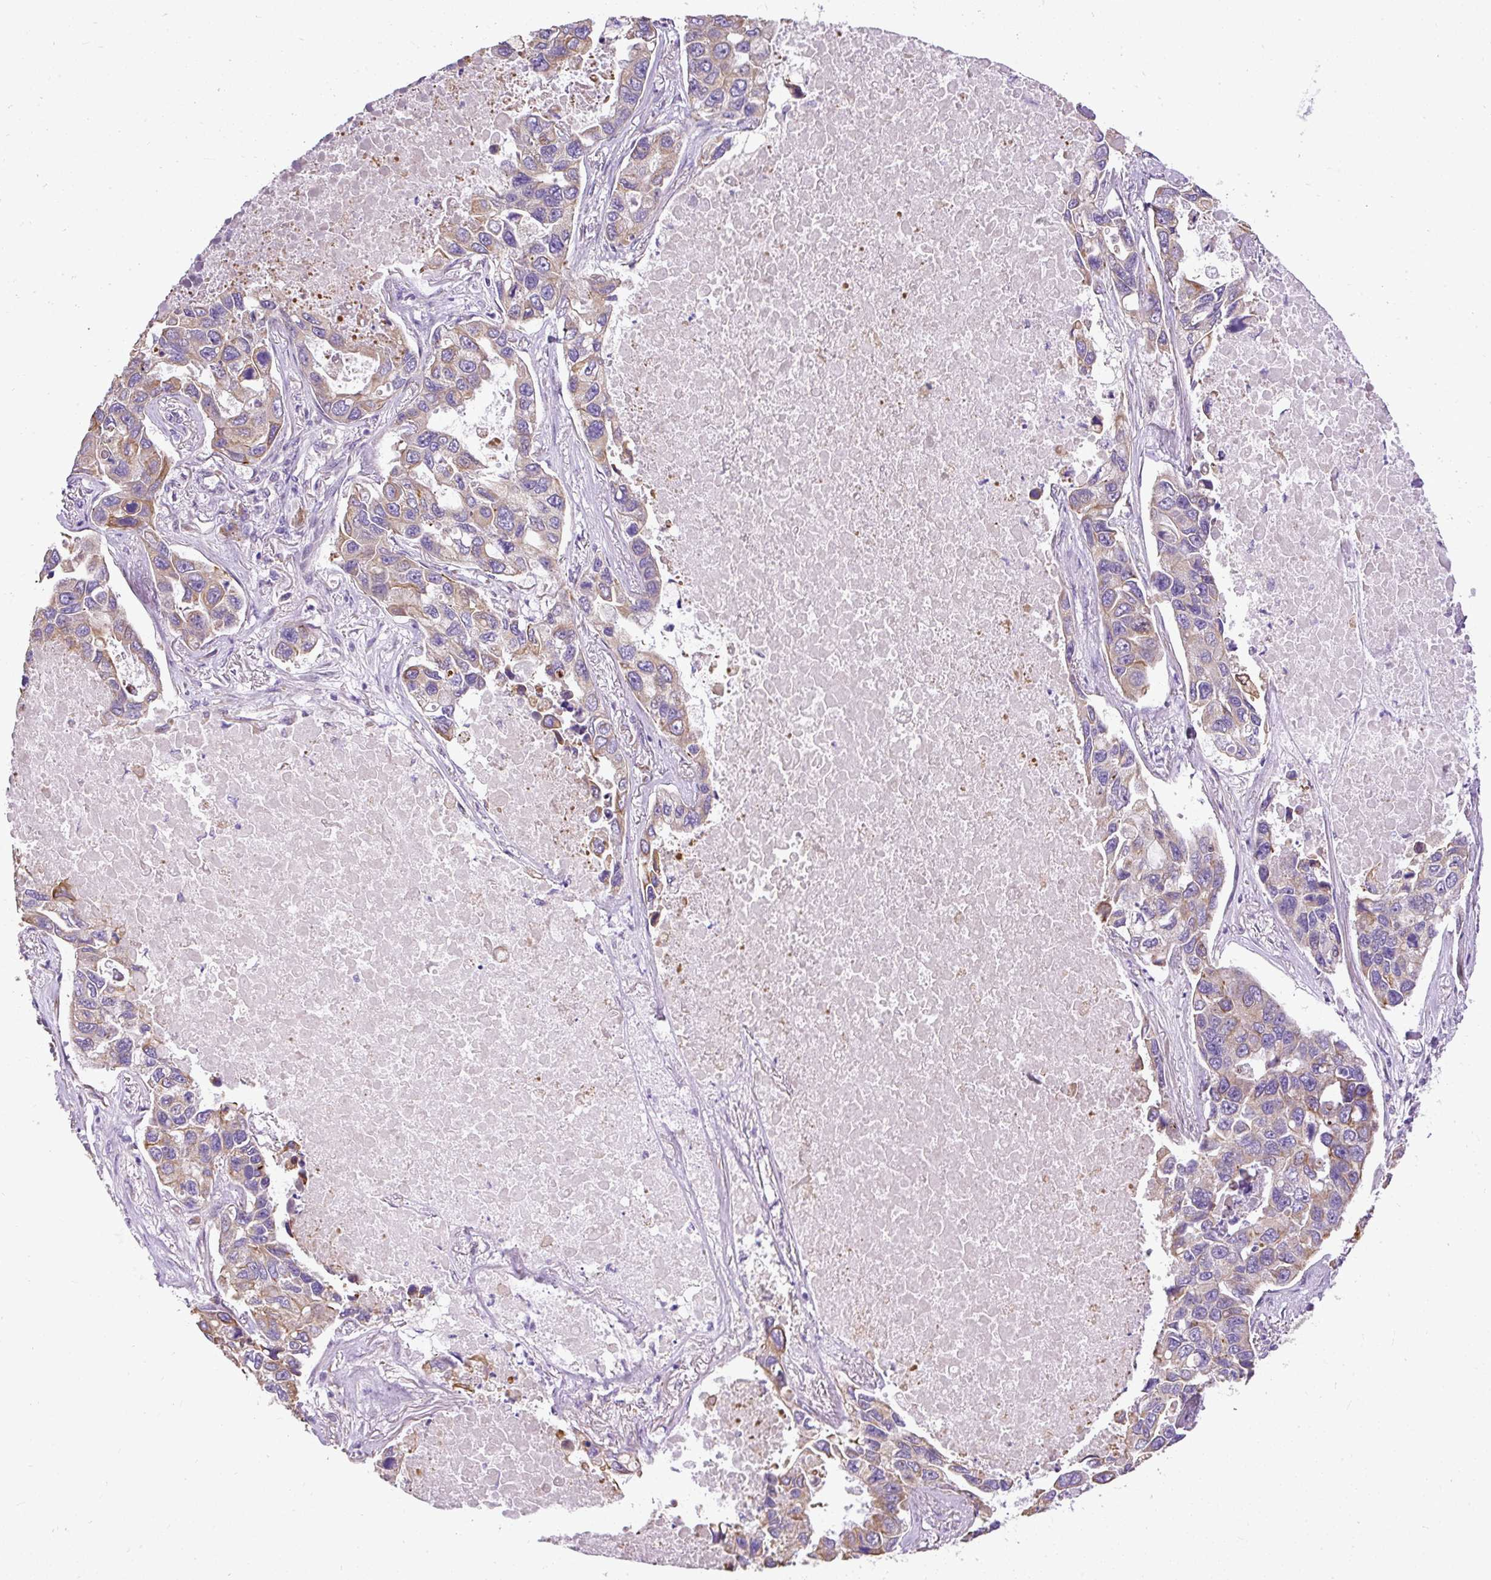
{"staining": {"intensity": "weak", "quantity": "25%-75%", "location": "cytoplasmic/membranous"}, "tissue": "lung cancer", "cell_type": "Tumor cells", "image_type": "cancer", "snomed": [{"axis": "morphology", "description": "Adenocarcinoma, NOS"}, {"axis": "topography", "description": "Lung"}], "caption": "This histopathology image shows IHC staining of lung cancer, with low weak cytoplasmic/membranous positivity in approximately 25%-75% of tumor cells.", "gene": "FAM149A", "patient": {"sex": "male", "age": 64}}